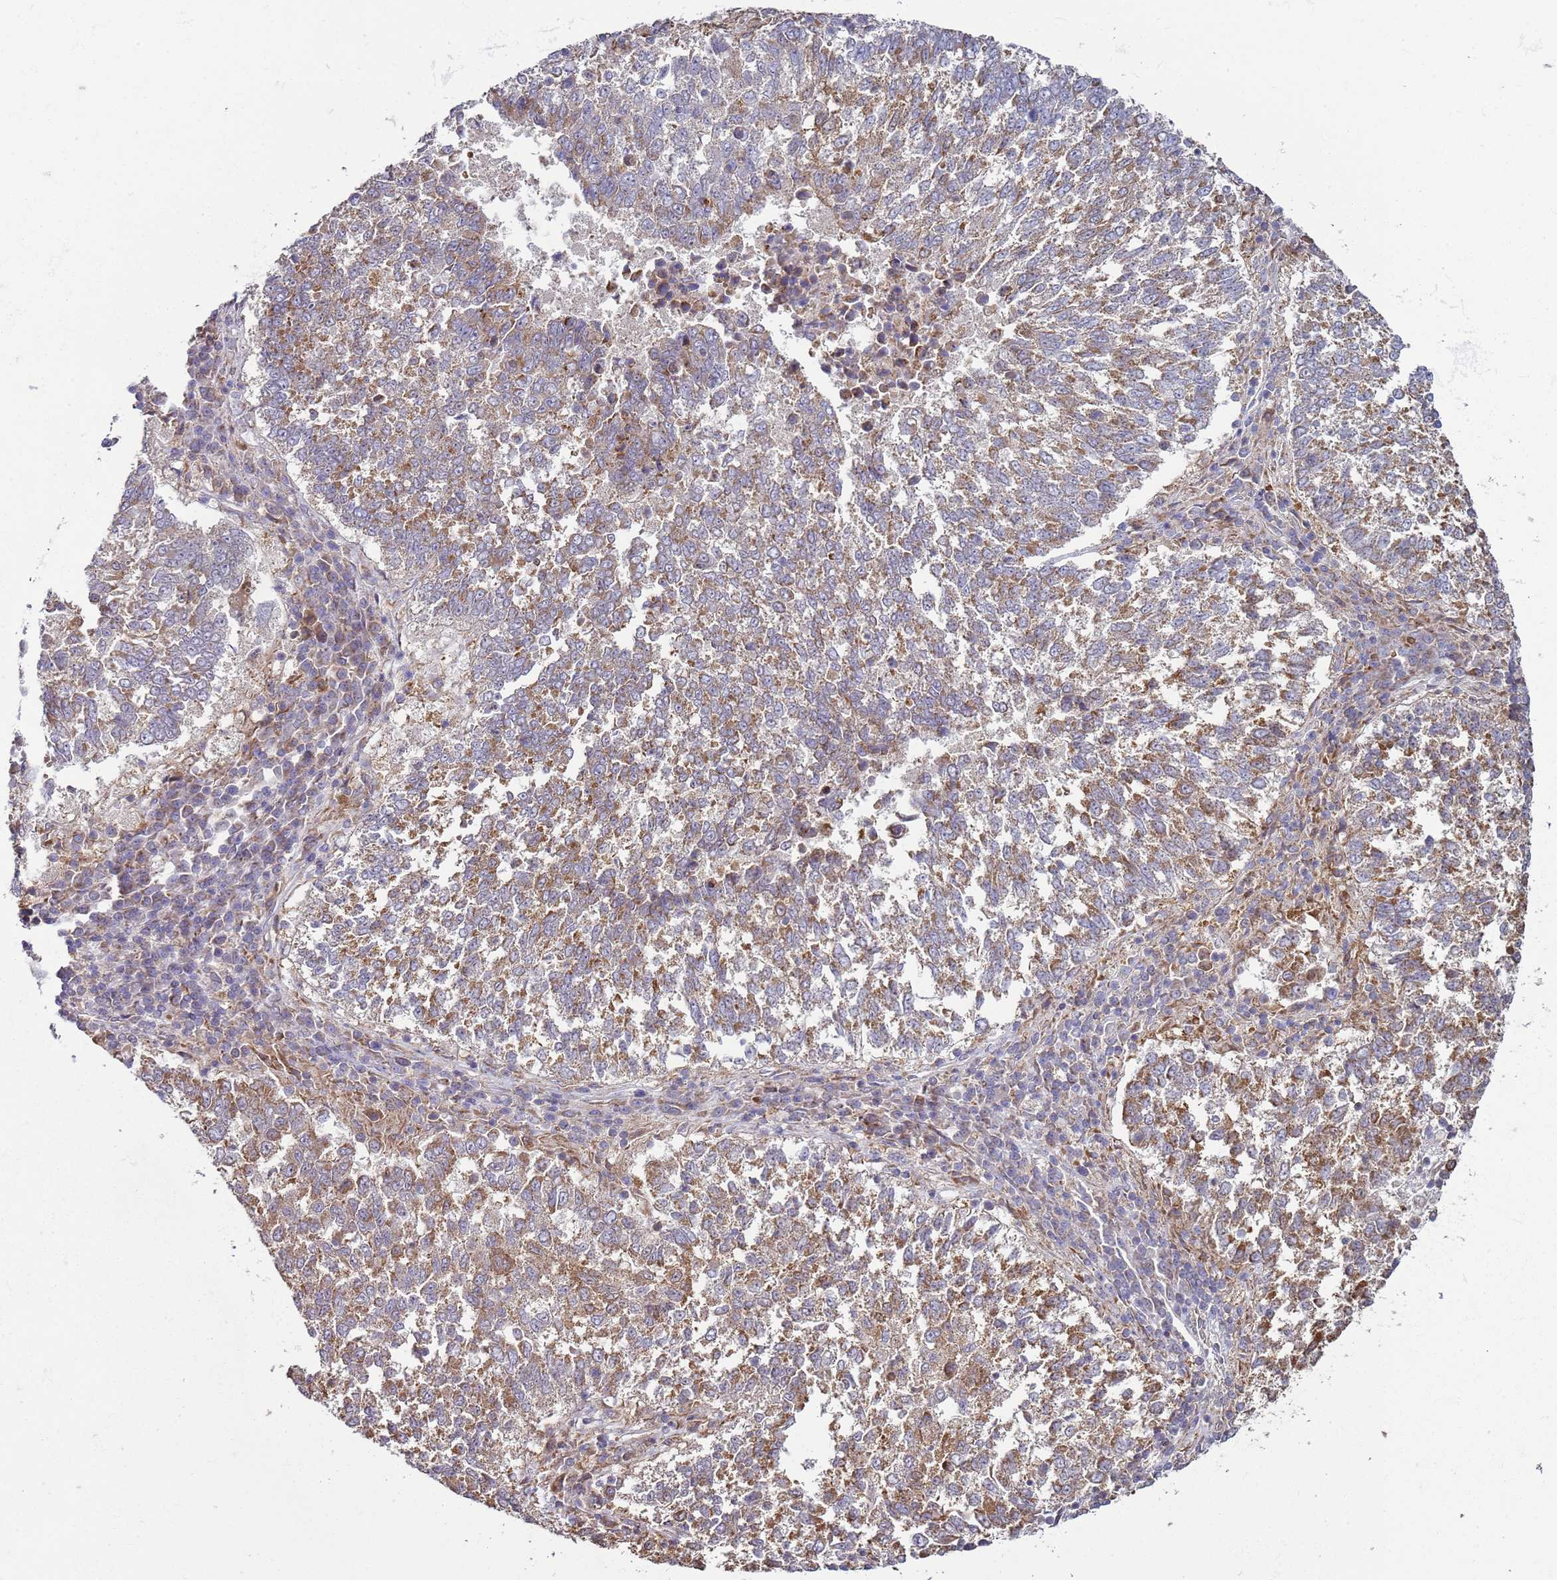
{"staining": {"intensity": "moderate", "quantity": ">75%", "location": "cytoplasmic/membranous"}, "tissue": "lung cancer", "cell_type": "Tumor cells", "image_type": "cancer", "snomed": [{"axis": "morphology", "description": "Squamous cell carcinoma, NOS"}, {"axis": "topography", "description": "Lung"}], "caption": "Protein expression analysis of human lung squamous cell carcinoma reveals moderate cytoplasmic/membranous positivity in approximately >75% of tumor cells.", "gene": "DIP2B", "patient": {"sex": "male", "age": 73}}